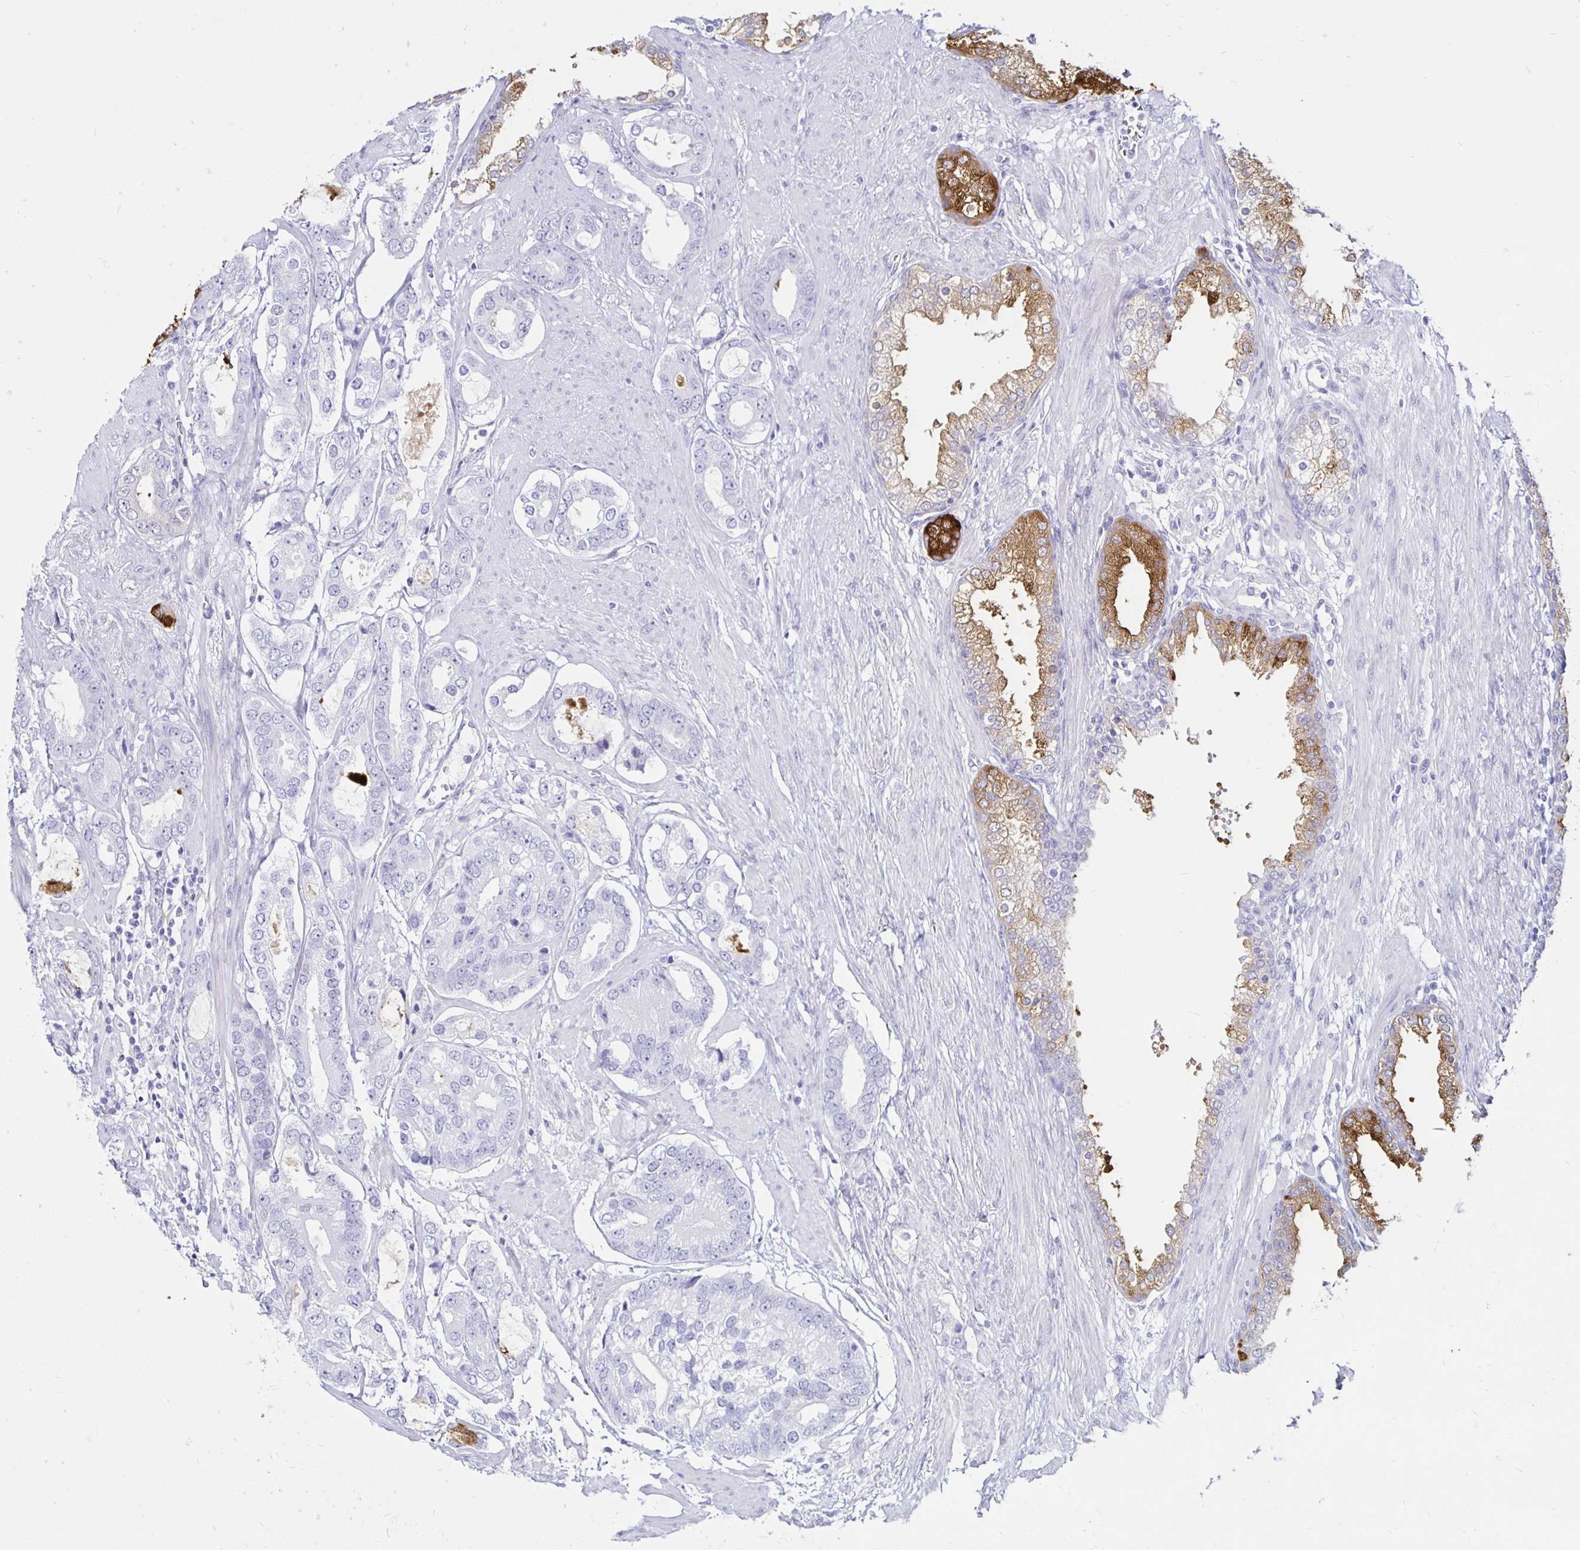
{"staining": {"intensity": "moderate", "quantity": "<25%", "location": "cytoplasmic/membranous"}, "tissue": "prostate cancer", "cell_type": "Tumor cells", "image_type": "cancer", "snomed": [{"axis": "morphology", "description": "Adenocarcinoma, High grade"}, {"axis": "topography", "description": "Prostate"}], "caption": "An immunohistochemistry micrograph of neoplastic tissue is shown. Protein staining in brown highlights moderate cytoplasmic/membranous positivity in prostate cancer within tumor cells.", "gene": "TIMP1", "patient": {"sex": "male", "age": 75}}